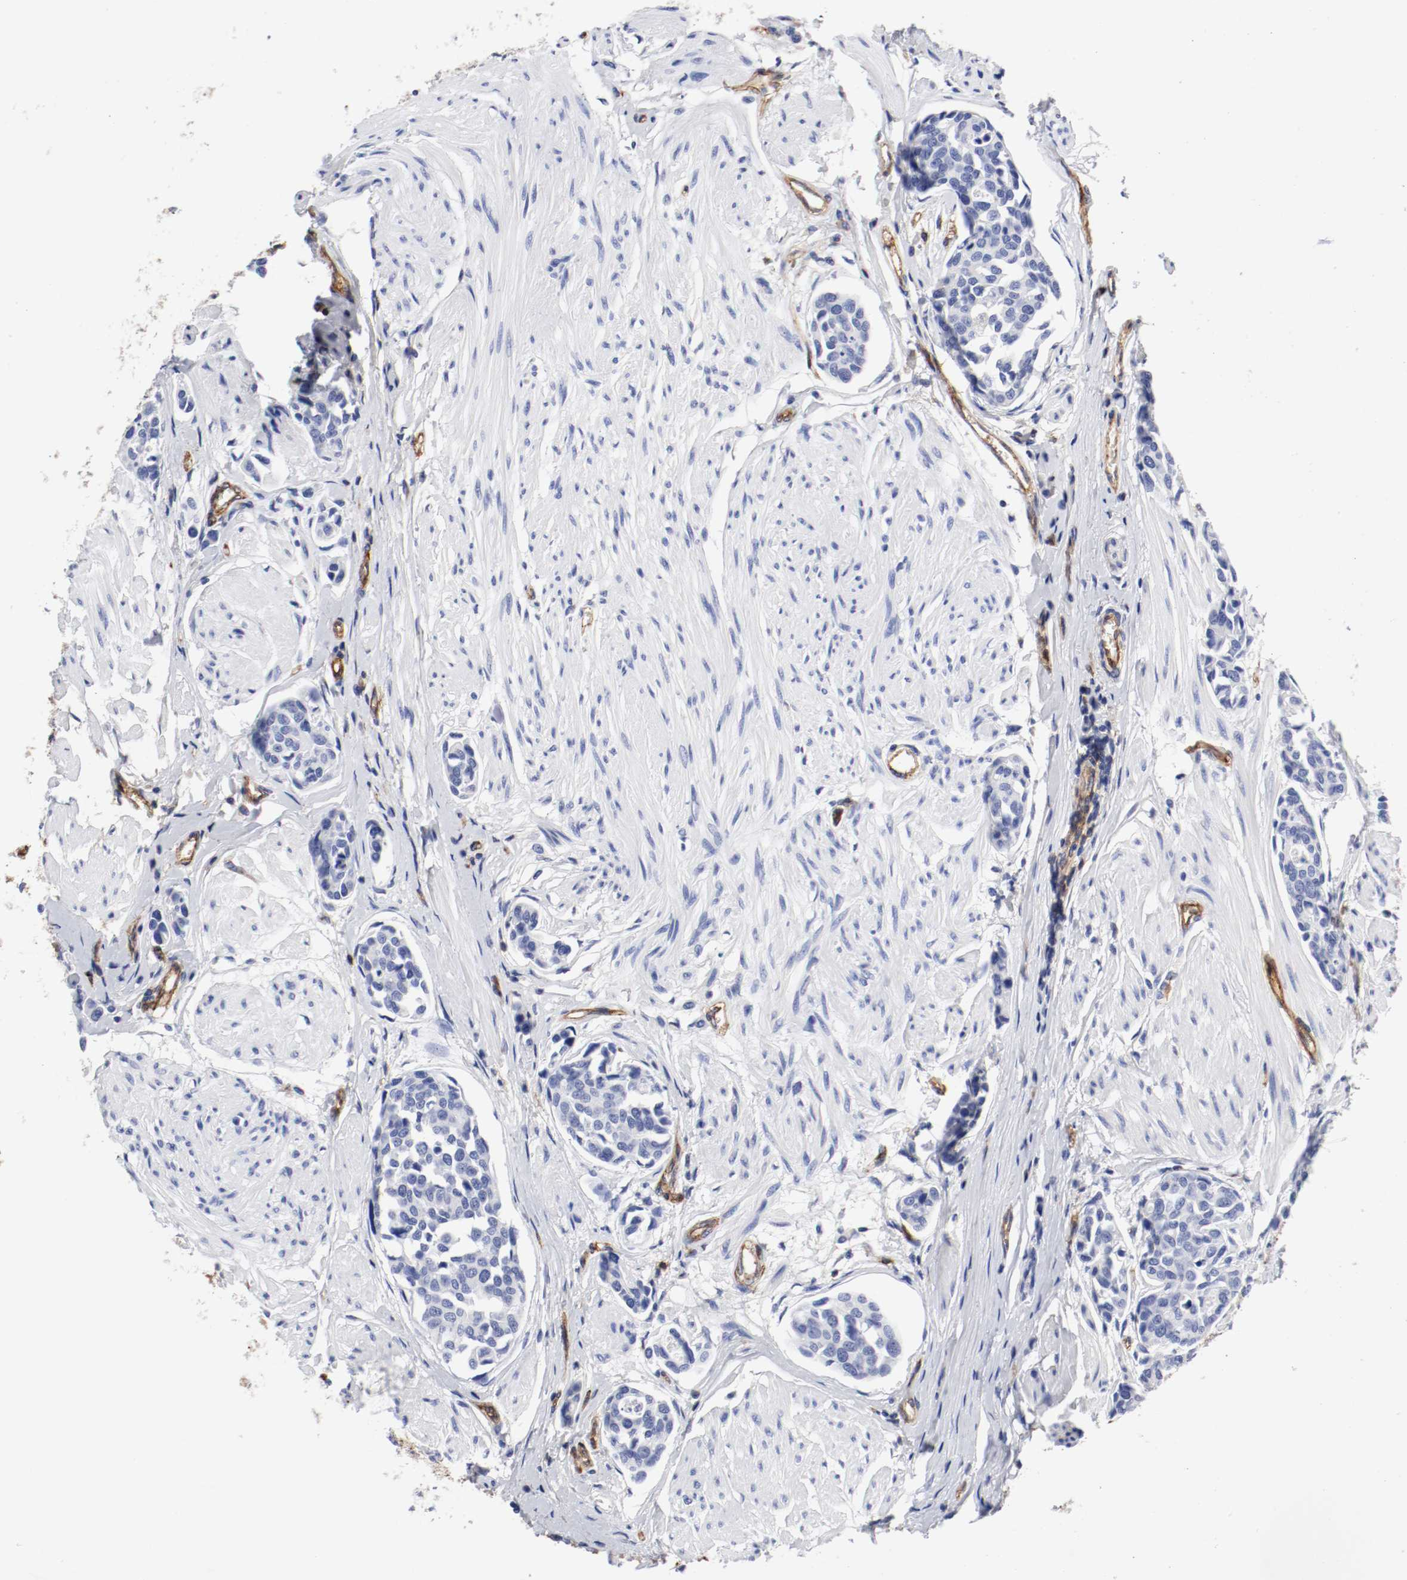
{"staining": {"intensity": "negative", "quantity": "none", "location": "none"}, "tissue": "urothelial cancer", "cell_type": "Tumor cells", "image_type": "cancer", "snomed": [{"axis": "morphology", "description": "Urothelial carcinoma, High grade"}, {"axis": "topography", "description": "Urinary bladder"}], "caption": "Photomicrograph shows no protein staining in tumor cells of high-grade urothelial carcinoma tissue.", "gene": "IFITM1", "patient": {"sex": "male", "age": 78}}